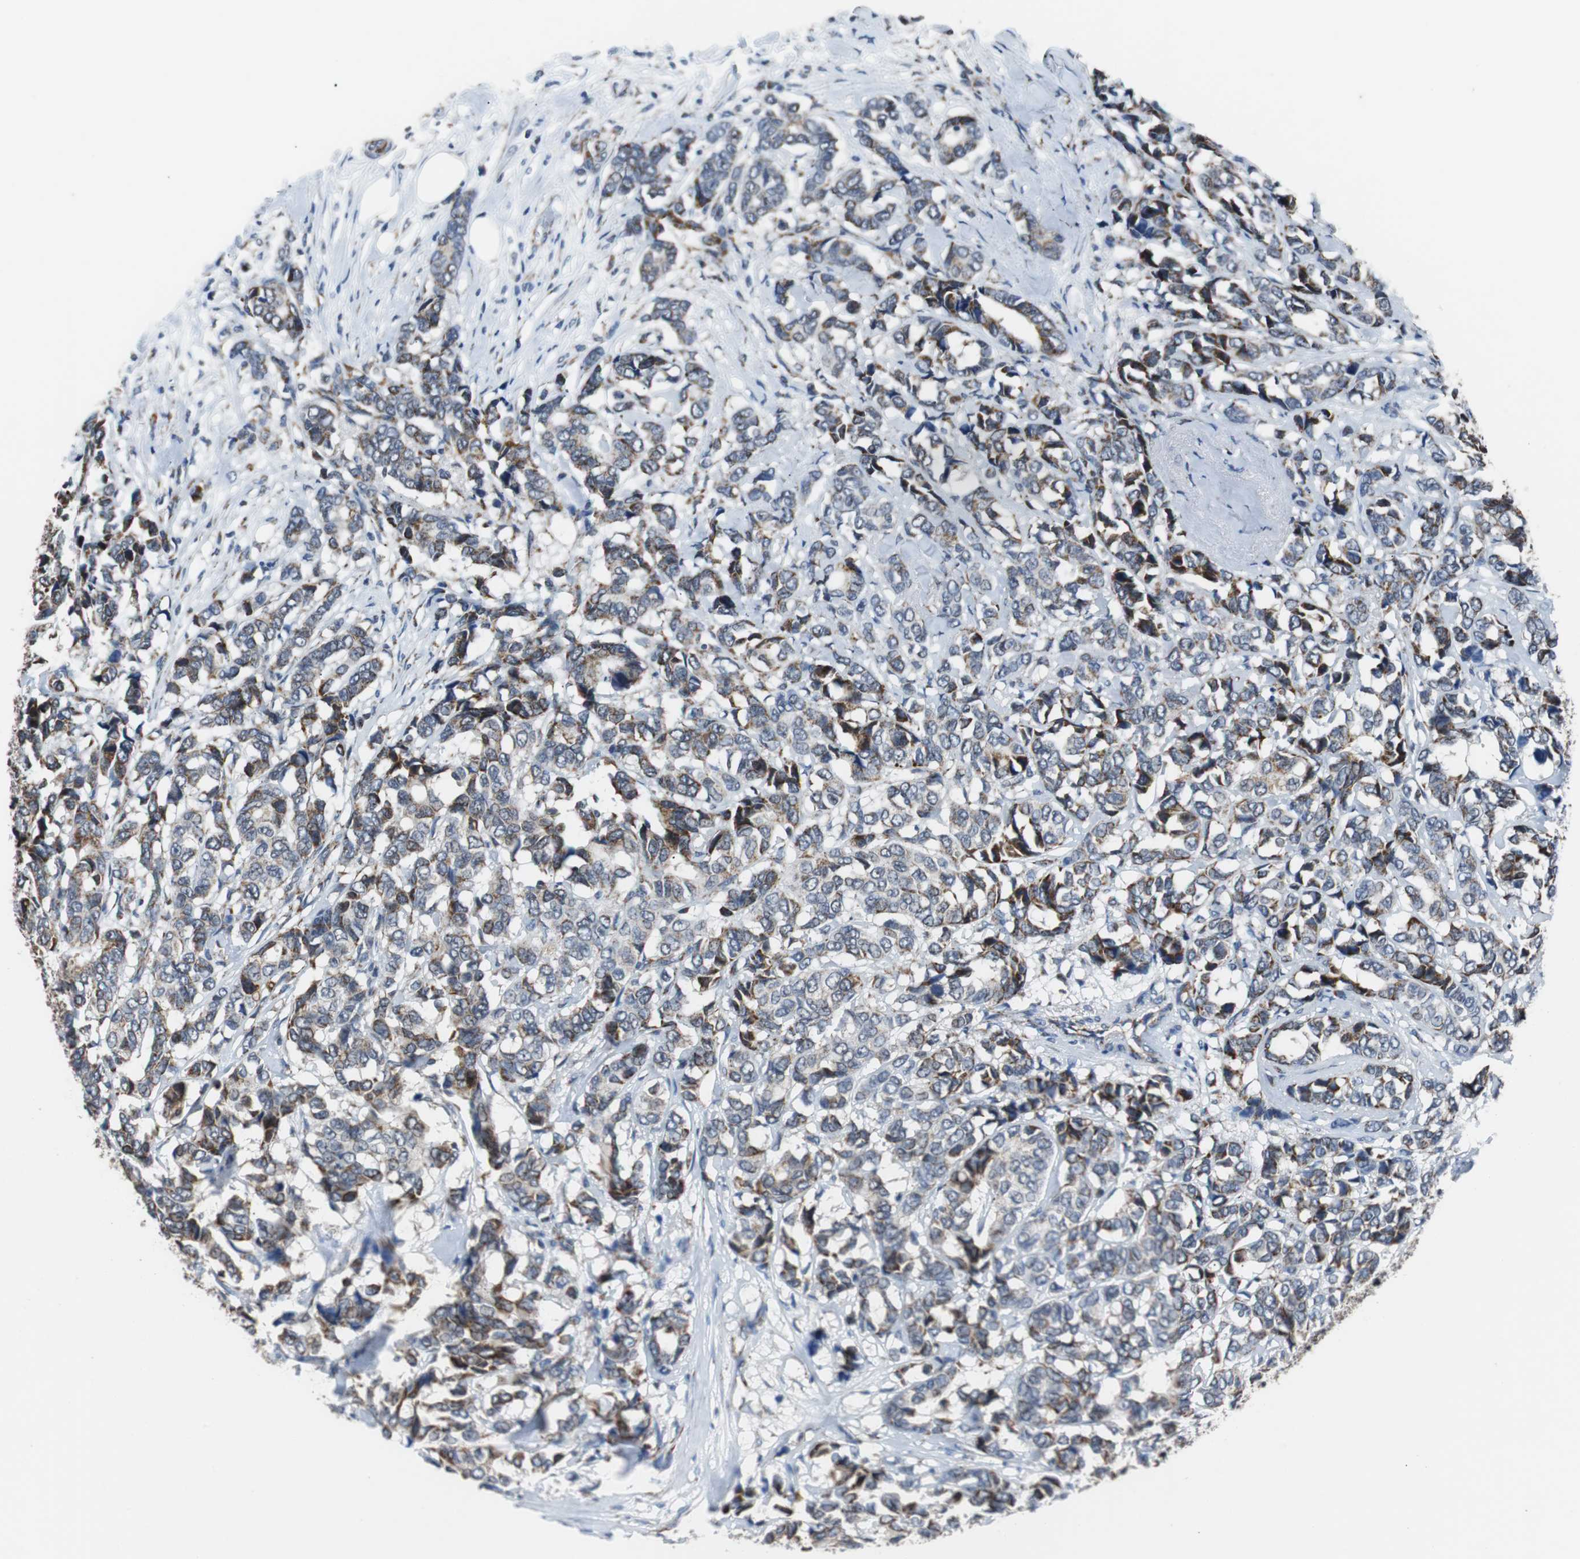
{"staining": {"intensity": "strong", "quantity": "25%-75%", "location": "cytoplasmic/membranous"}, "tissue": "breast cancer", "cell_type": "Tumor cells", "image_type": "cancer", "snomed": [{"axis": "morphology", "description": "Duct carcinoma"}, {"axis": "topography", "description": "Breast"}], "caption": "Intraductal carcinoma (breast) was stained to show a protein in brown. There is high levels of strong cytoplasmic/membranous staining in approximately 25%-75% of tumor cells. The protein of interest is stained brown, and the nuclei are stained in blue (DAB (3,3'-diaminobenzidine) IHC with brightfield microscopy, high magnification).", "gene": "PITRM1", "patient": {"sex": "female", "age": 87}}